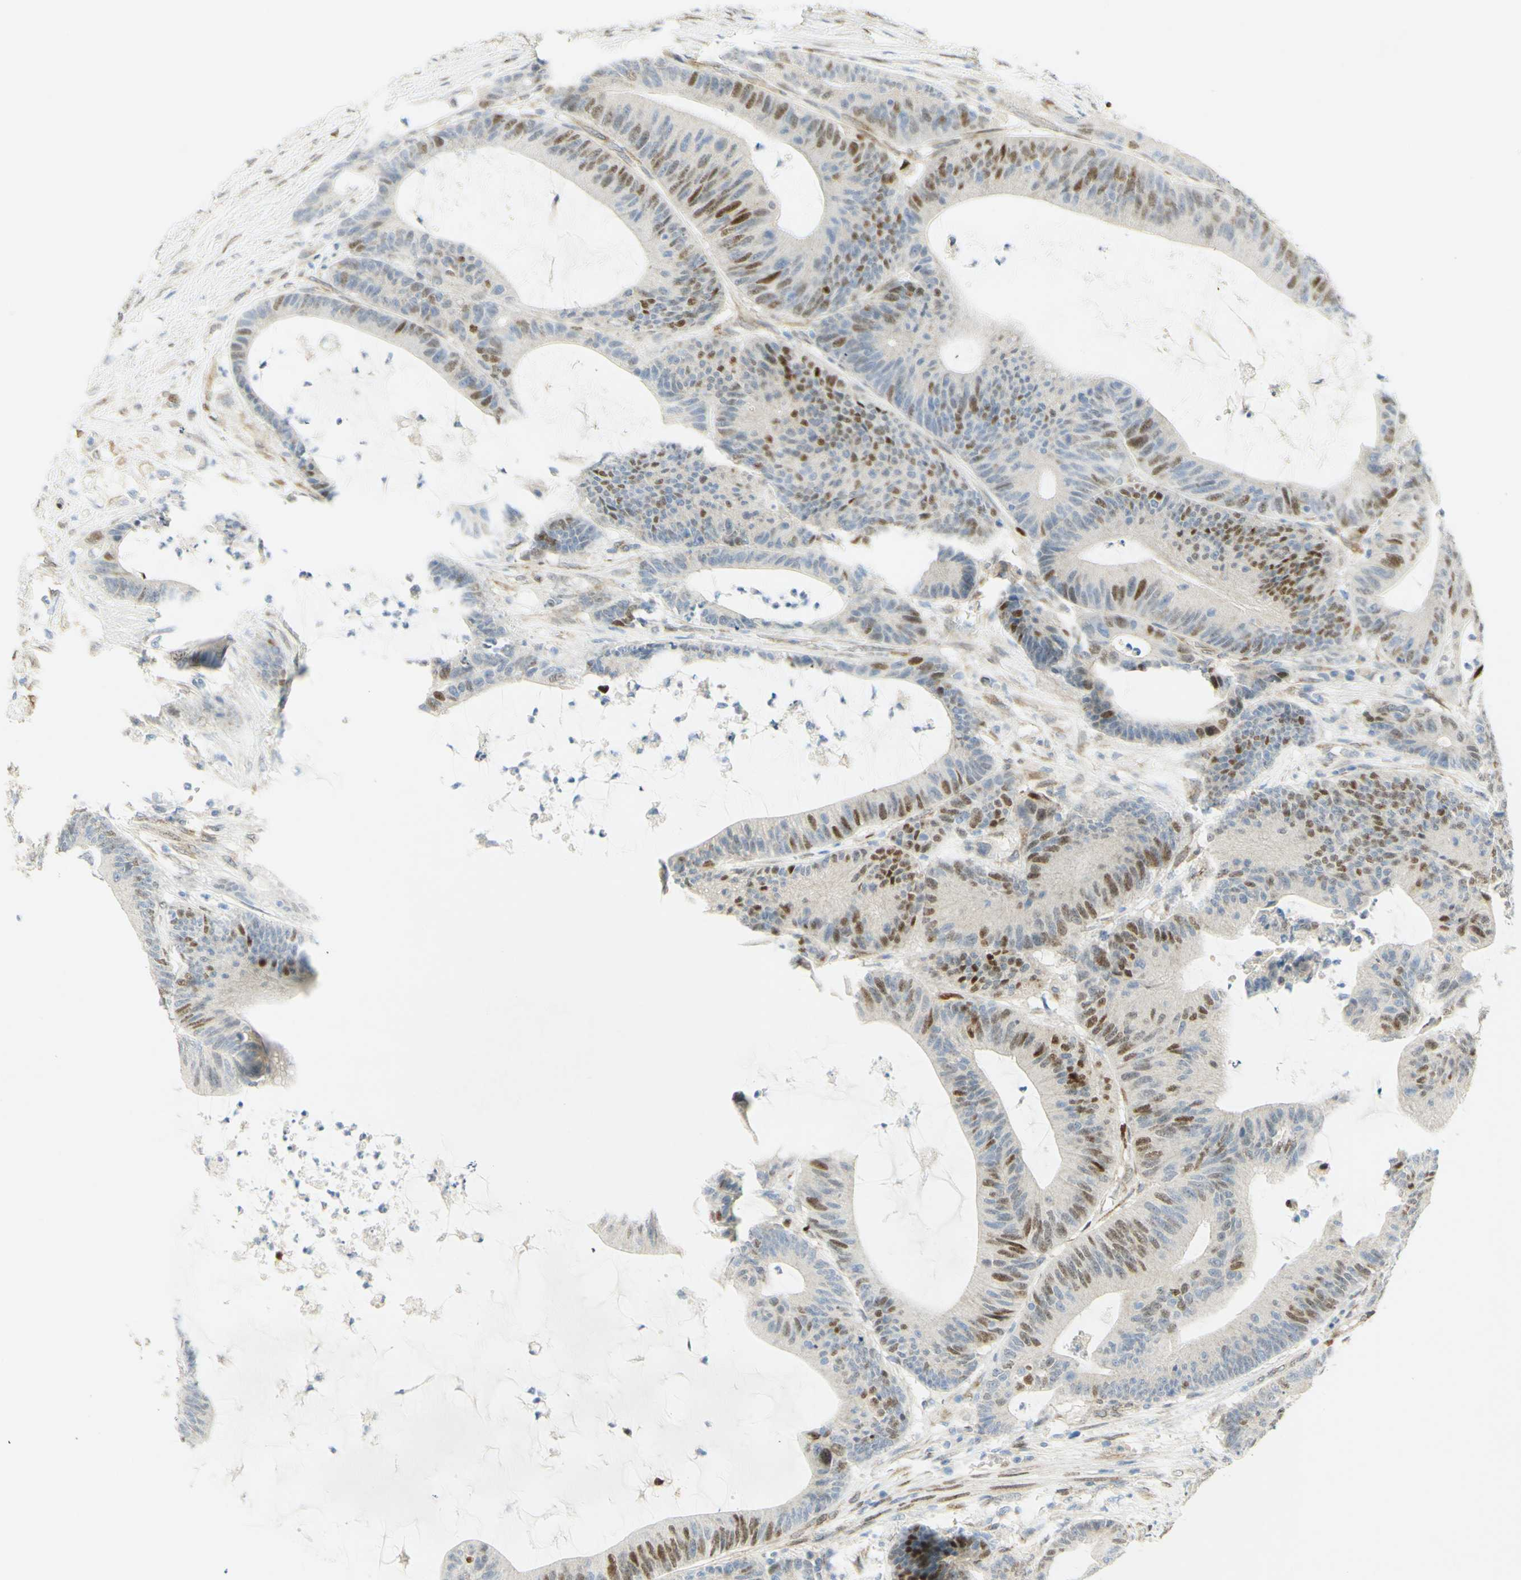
{"staining": {"intensity": "strong", "quantity": "25%-75%", "location": "nuclear"}, "tissue": "colorectal cancer", "cell_type": "Tumor cells", "image_type": "cancer", "snomed": [{"axis": "morphology", "description": "Adenocarcinoma, NOS"}, {"axis": "topography", "description": "Colon"}], "caption": "A high-resolution micrograph shows immunohistochemistry staining of colorectal cancer, which shows strong nuclear expression in about 25%-75% of tumor cells.", "gene": "E2F1", "patient": {"sex": "female", "age": 84}}